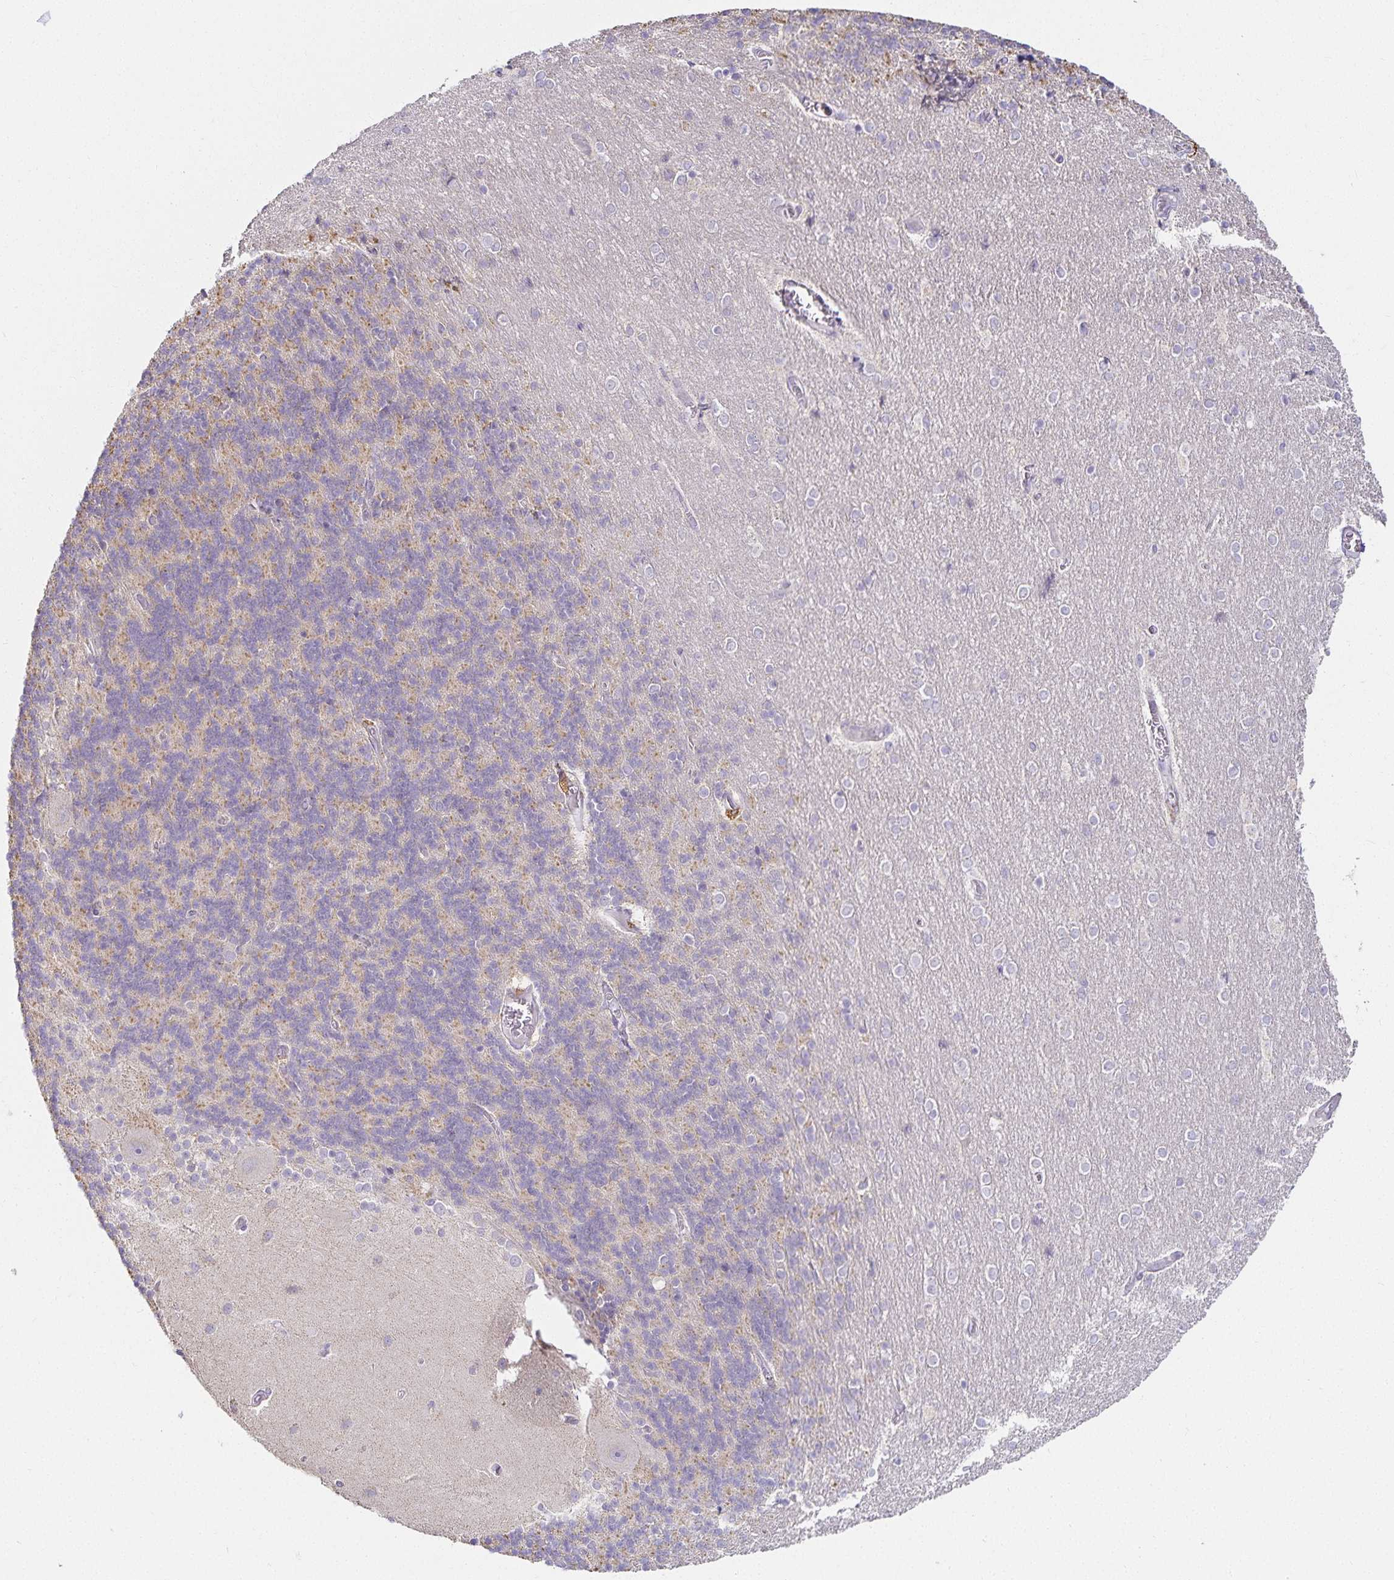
{"staining": {"intensity": "negative", "quantity": "none", "location": "none"}, "tissue": "cerebellum", "cell_type": "Cells in granular layer", "image_type": "normal", "snomed": [{"axis": "morphology", "description": "Normal tissue, NOS"}, {"axis": "topography", "description": "Cerebellum"}], "caption": "Immunohistochemistry photomicrograph of normal cerebellum: human cerebellum stained with DAB reveals no significant protein positivity in cells in granular layer. (DAB (3,3'-diaminobenzidine) IHC, high magnification).", "gene": "GP2", "patient": {"sex": "female", "age": 54}}